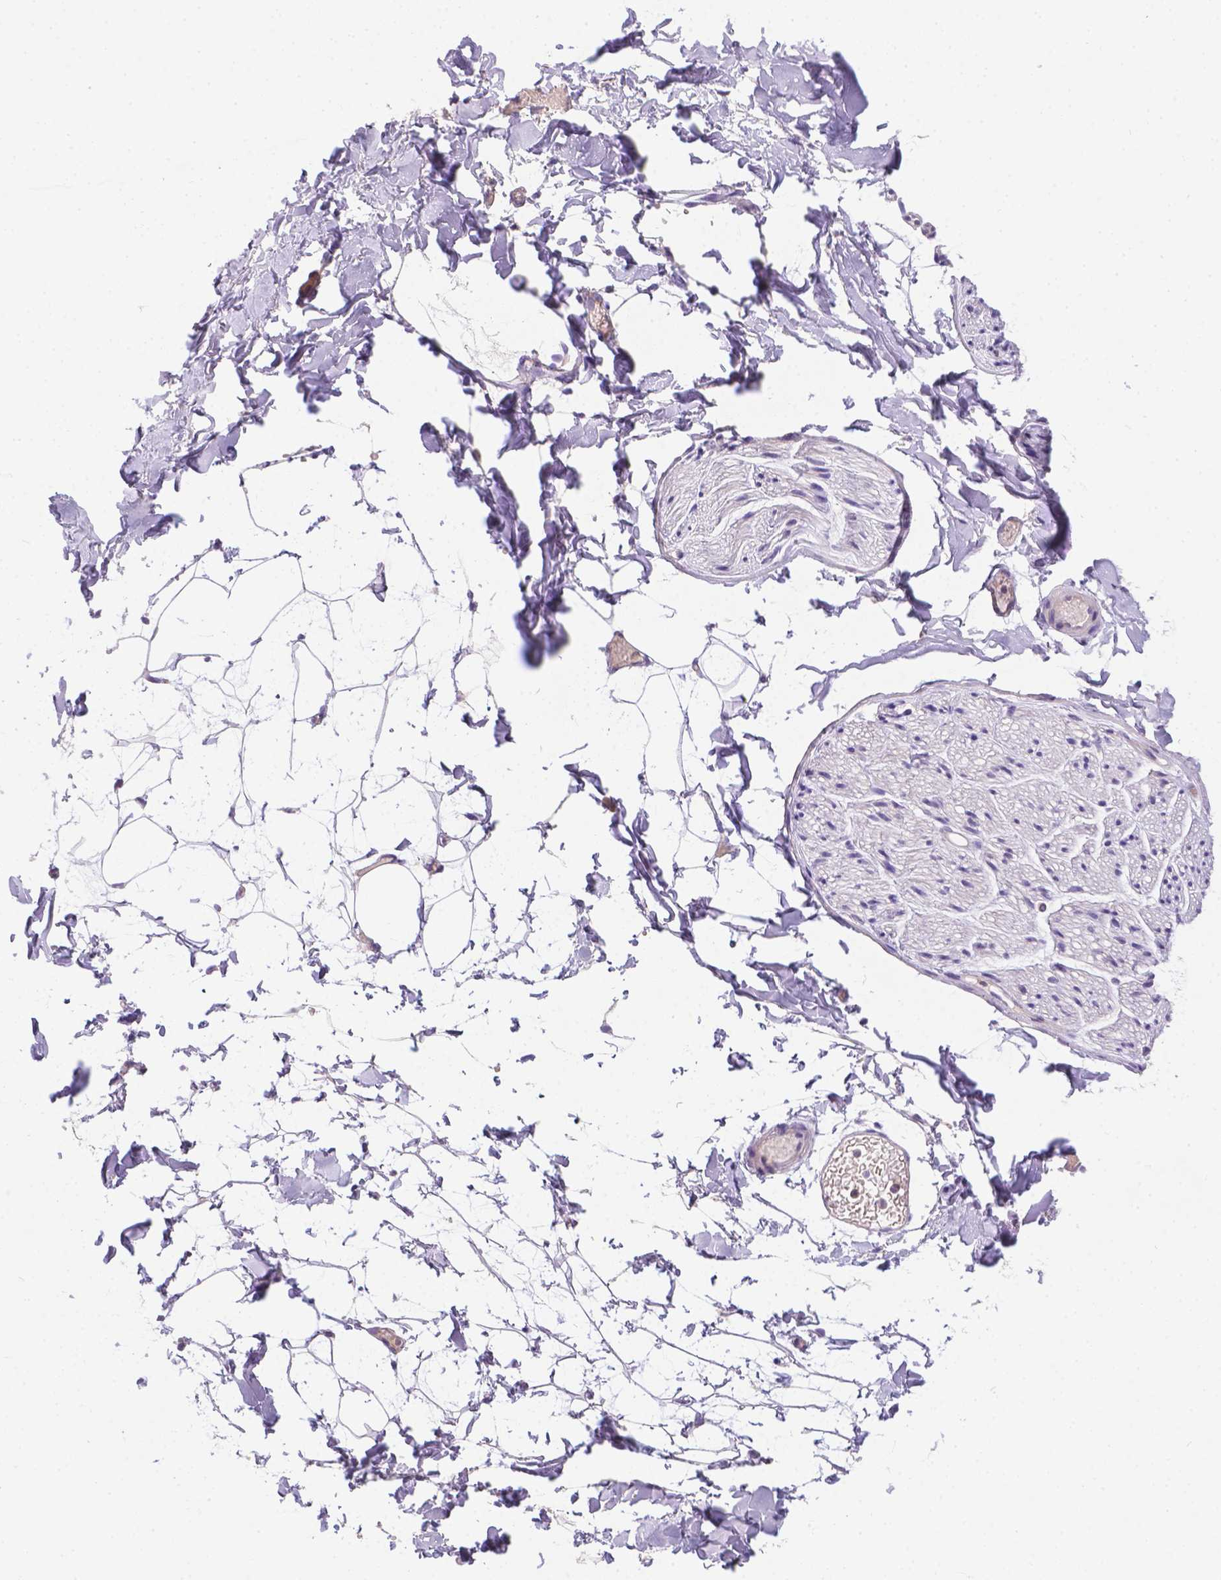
{"staining": {"intensity": "negative", "quantity": "none", "location": "none"}, "tissue": "adipose tissue", "cell_type": "Adipocytes", "image_type": "normal", "snomed": [{"axis": "morphology", "description": "Normal tissue, NOS"}, {"axis": "topography", "description": "Gallbladder"}, {"axis": "topography", "description": "Peripheral nerve tissue"}], "caption": "DAB (3,3'-diaminobenzidine) immunohistochemical staining of benign human adipose tissue exhibits no significant positivity in adipocytes.", "gene": "TM4SF18", "patient": {"sex": "female", "age": 45}}